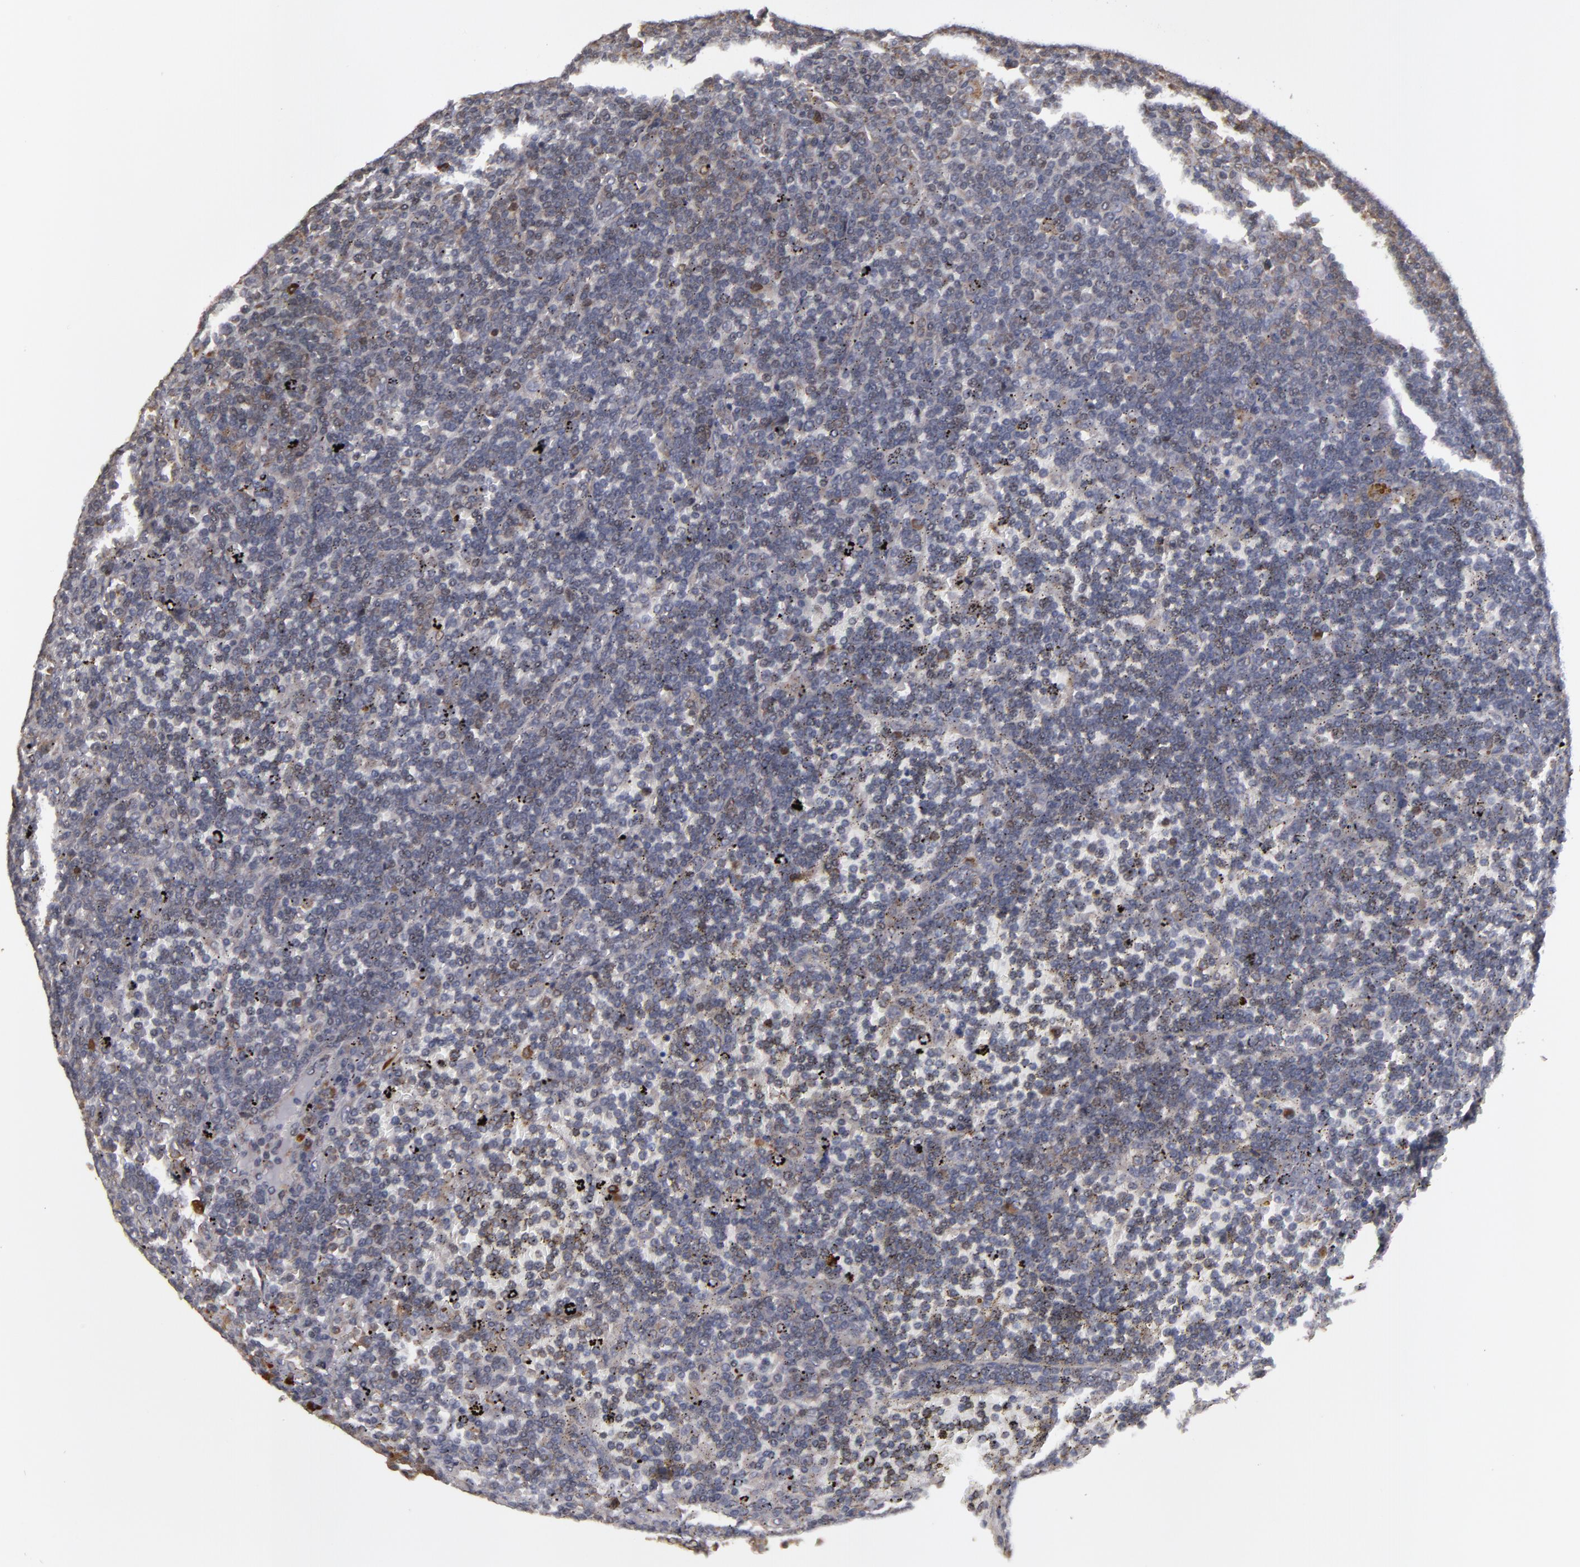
{"staining": {"intensity": "weak", "quantity": "25%-75%", "location": "cytoplasmic/membranous"}, "tissue": "lymphoma", "cell_type": "Tumor cells", "image_type": "cancer", "snomed": [{"axis": "morphology", "description": "Malignant lymphoma, non-Hodgkin's type, Low grade"}, {"axis": "topography", "description": "Spleen"}], "caption": "Immunohistochemistry of human malignant lymphoma, non-Hodgkin's type (low-grade) displays low levels of weak cytoplasmic/membranous staining in about 25%-75% of tumor cells.", "gene": "SND1", "patient": {"sex": "male", "age": 80}}